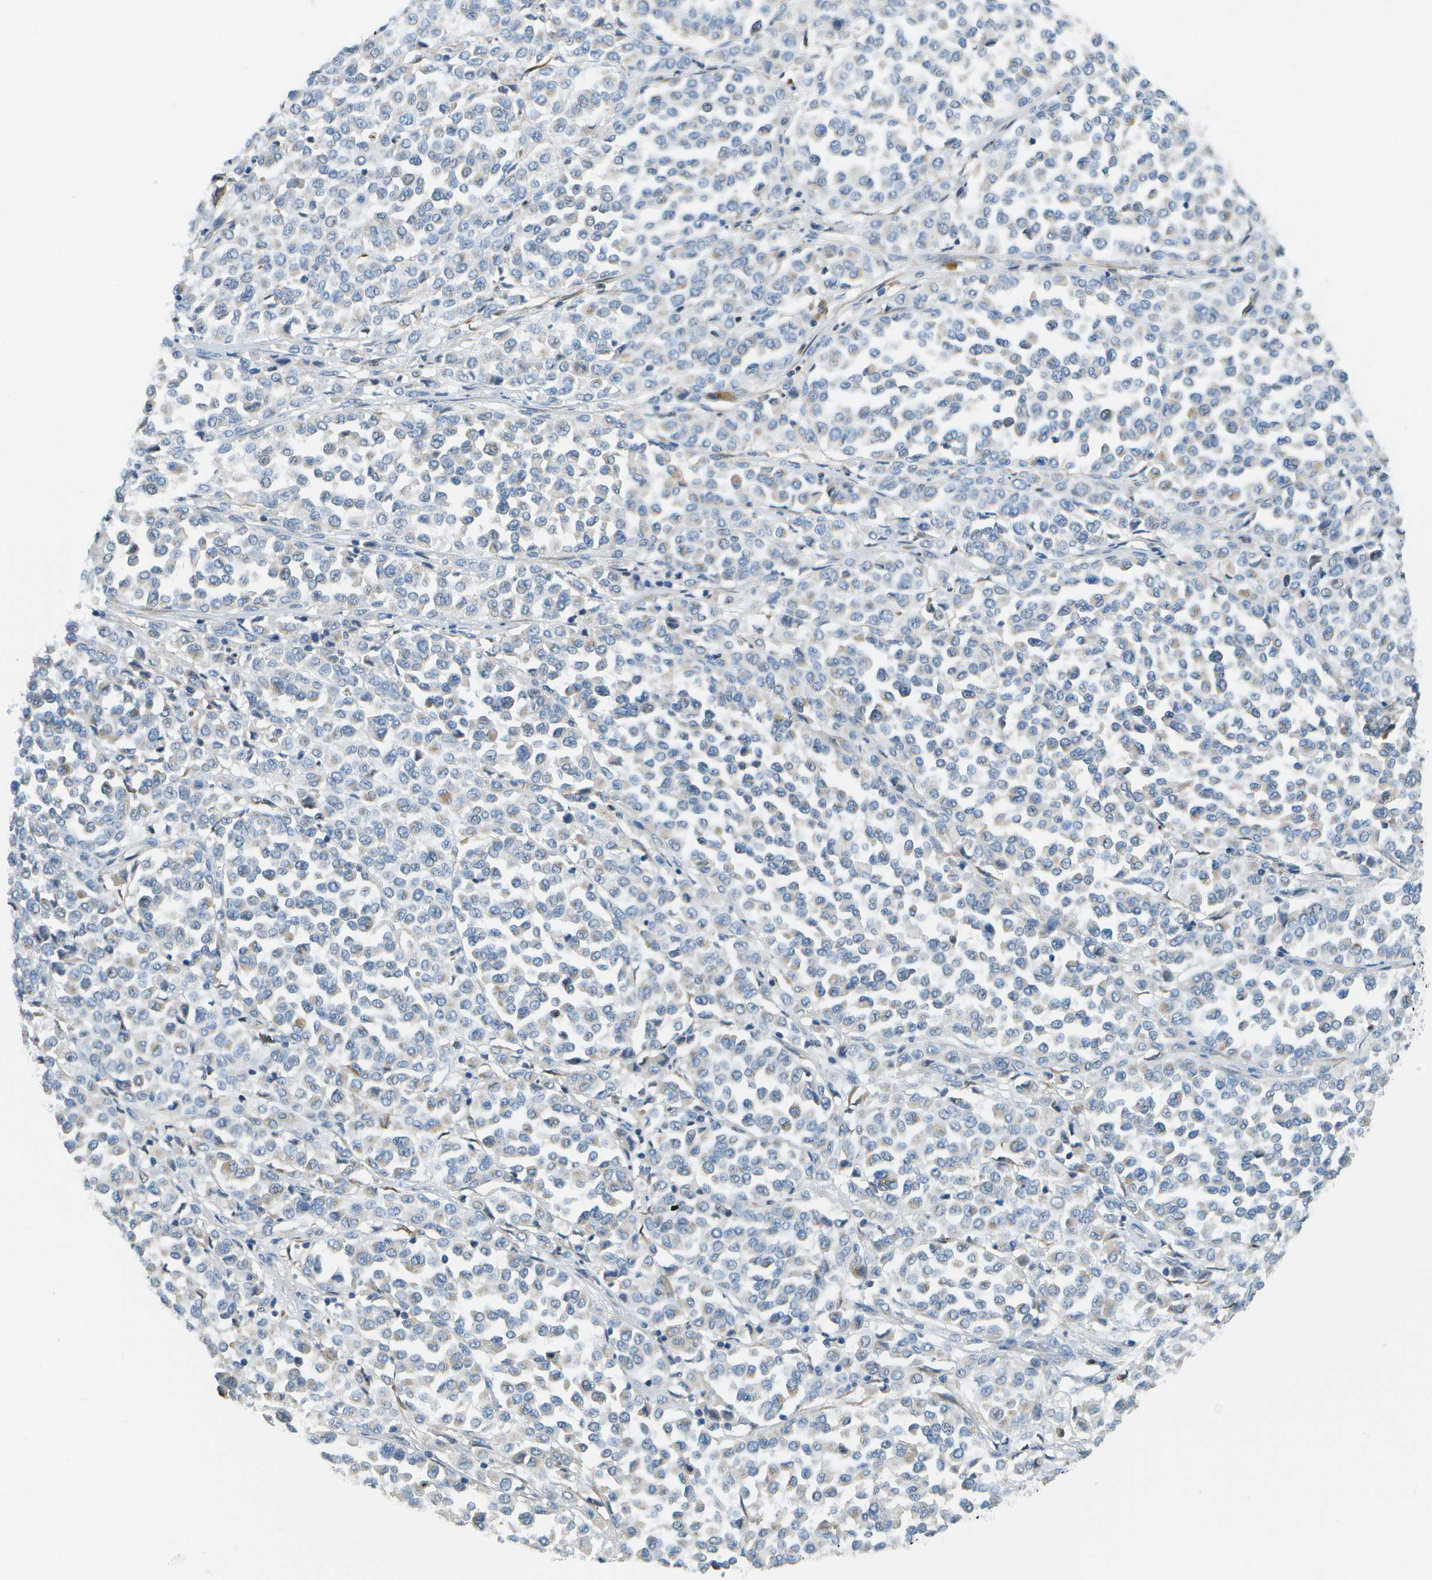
{"staining": {"intensity": "negative", "quantity": "none", "location": "none"}, "tissue": "melanoma", "cell_type": "Tumor cells", "image_type": "cancer", "snomed": [{"axis": "morphology", "description": "Malignant melanoma, Metastatic site"}, {"axis": "topography", "description": "Pancreas"}], "caption": "High power microscopy micrograph of an IHC micrograph of malignant melanoma (metastatic site), revealing no significant positivity in tumor cells.", "gene": "PTGIS", "patient": {"sex": "female", "age": 30}}